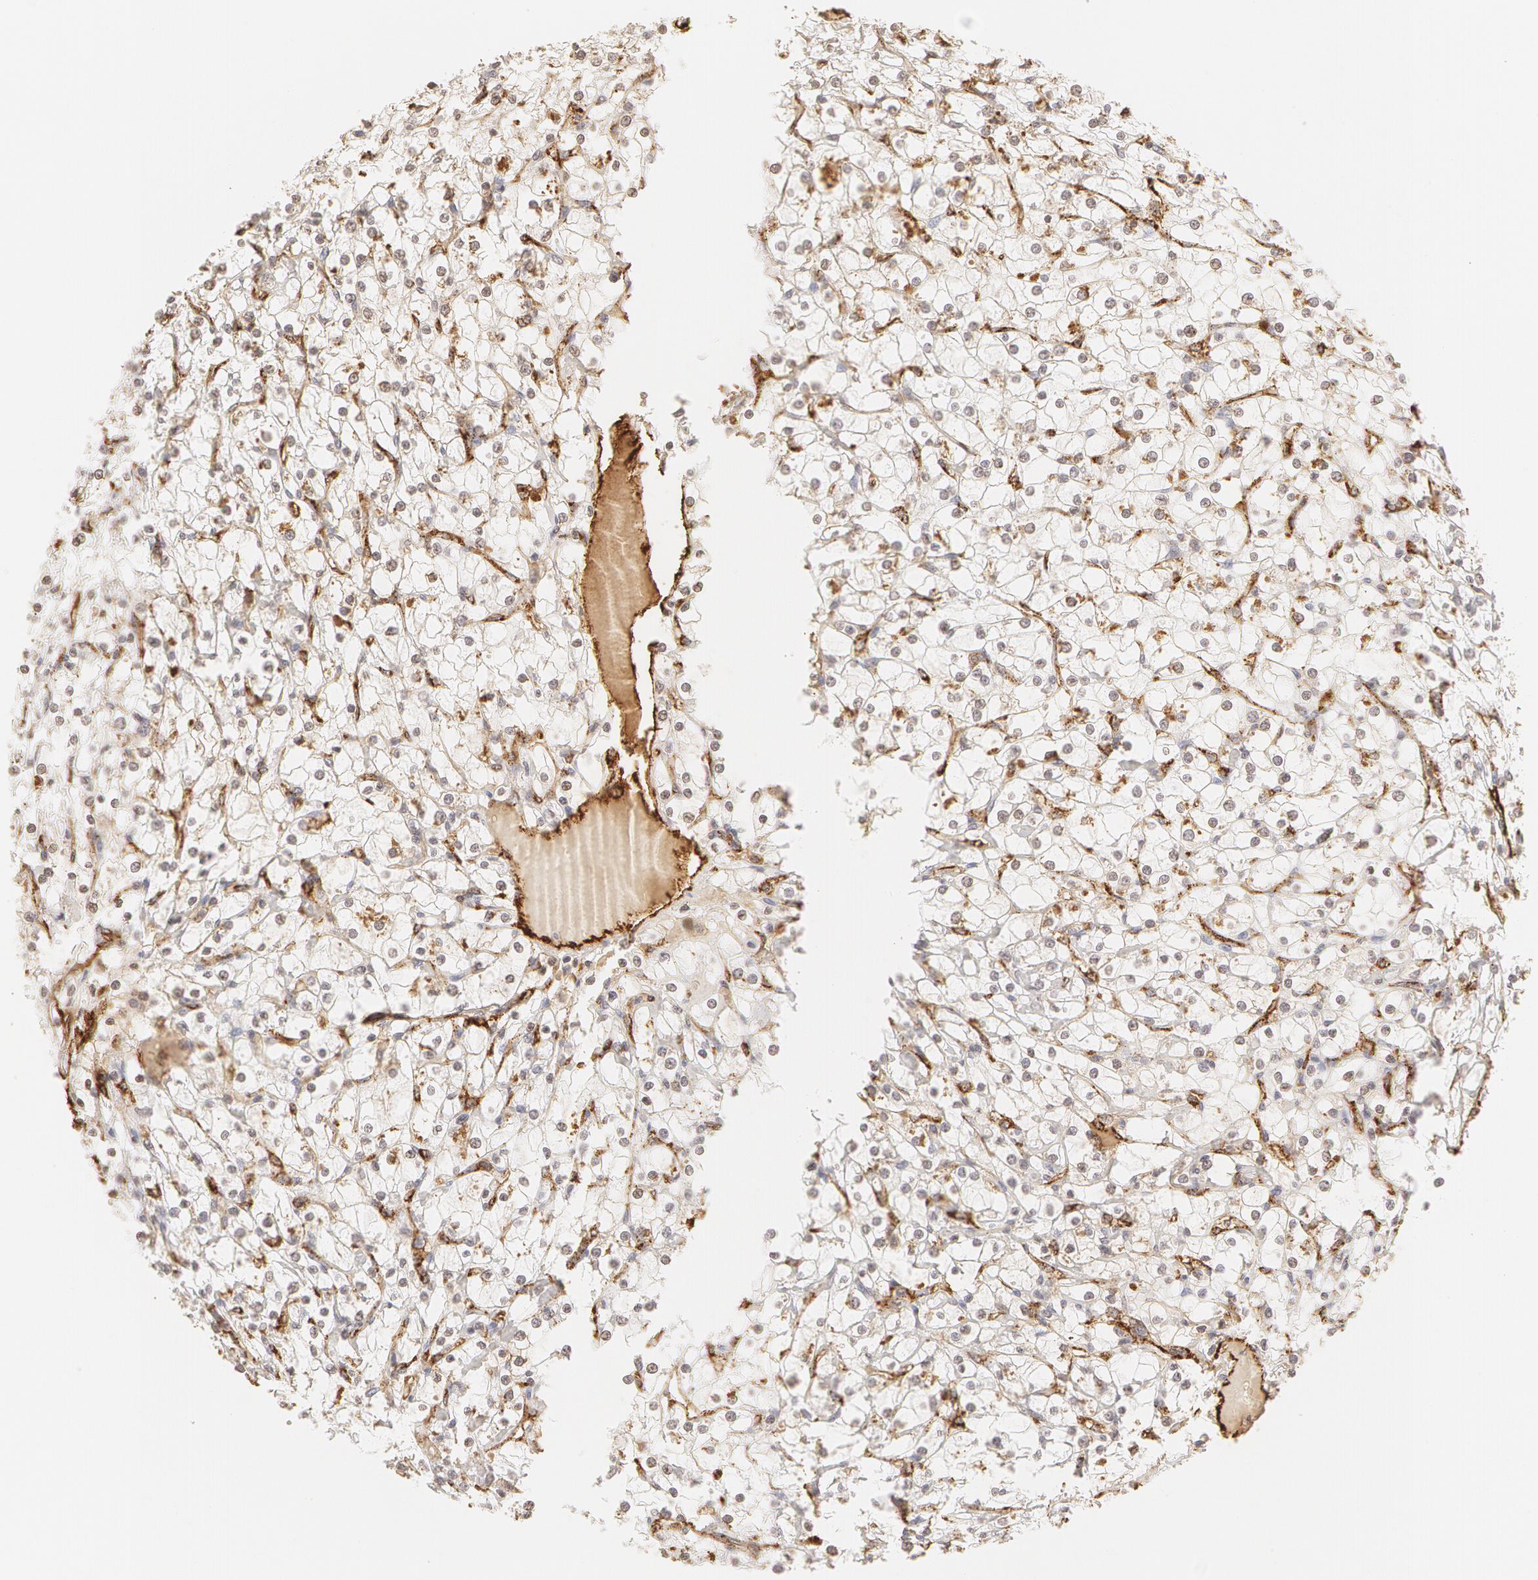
{"staining": {"intensity": "negative", "quantity": "none", "location": "none"}, "tissue": "renal cancer", "cell_type": "Tumor cells", "image_type": "cancer", "snomed": [{"axis": "morphology", "description": "Adenocarcinoma, NOS"}, {"axis": "topography", "description": "Kidney"}], "caption": "High power microscopy histopathology image of an immunohistochemistry (IHC) photomicrograph of renal cancer (adenocarcinoma), revealing no significant expression in tumor cells. (IHC, brightfield microscopy, high magnification).", "gene": "VWF", "patient": {"sex": "female", "age": 73}}